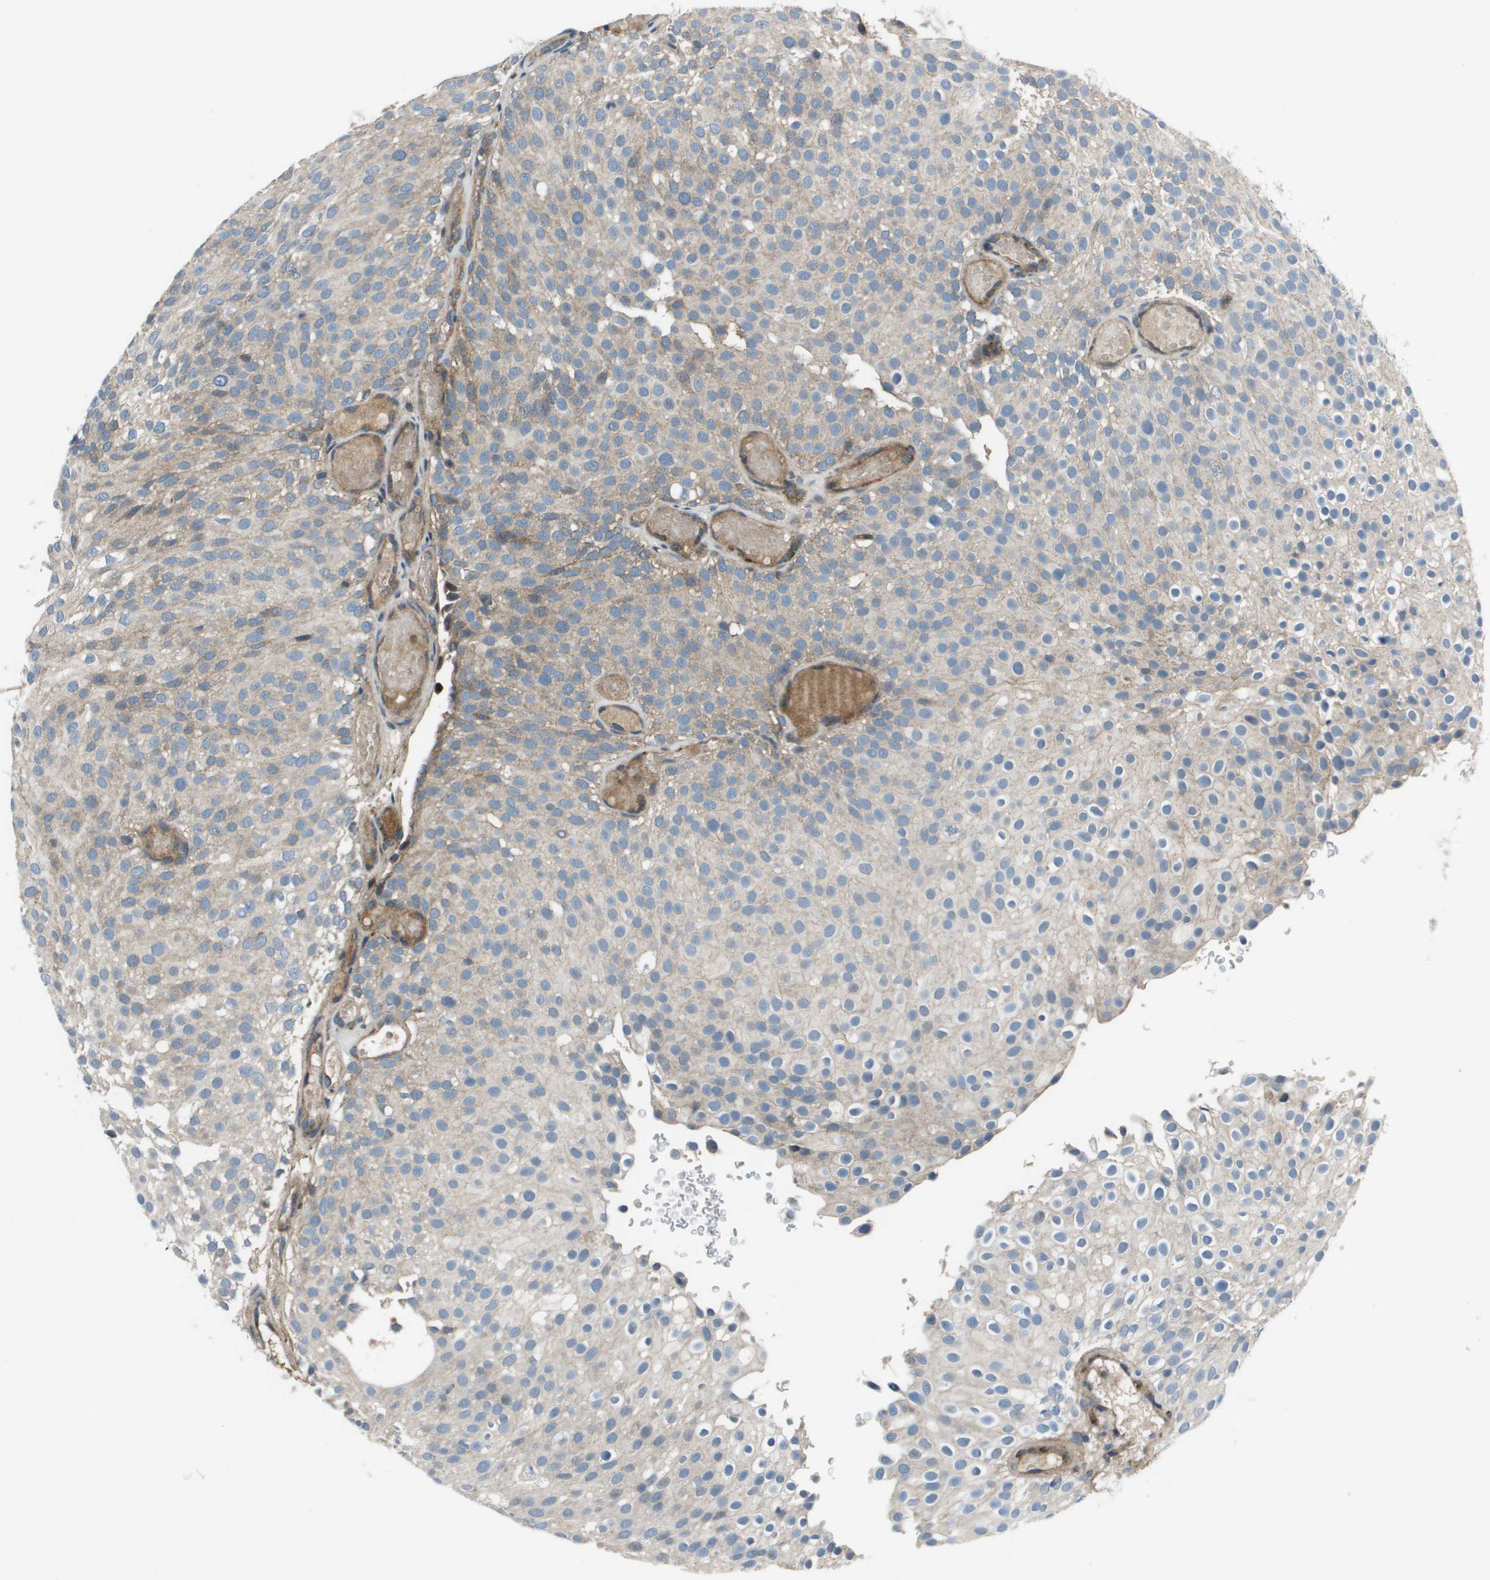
{"staining": {"intensity": "weak", "quantity": "<25%", "location": "cytoplasmic/membranous"}, "tissue": "urothelial cancer", "cell_type": "Tumor cells", "image_type": "cancer", "snomed": [{"axis": "morphology", "description": "Urothelial carcinoma, Low grade"}, {"axis": "topography", "description": "Urinary bladder"}], "caption": "Protein analysis of urothelial cancer displays no significant staining in tumor cells. (DAB (3,3'-diaminobenzidine) immunohistochemistry (IHC) visualized using brightfield microscopy, high magnification).", "gene": "PCOLCE", "patient": {"sex": "male", "age": 78}}